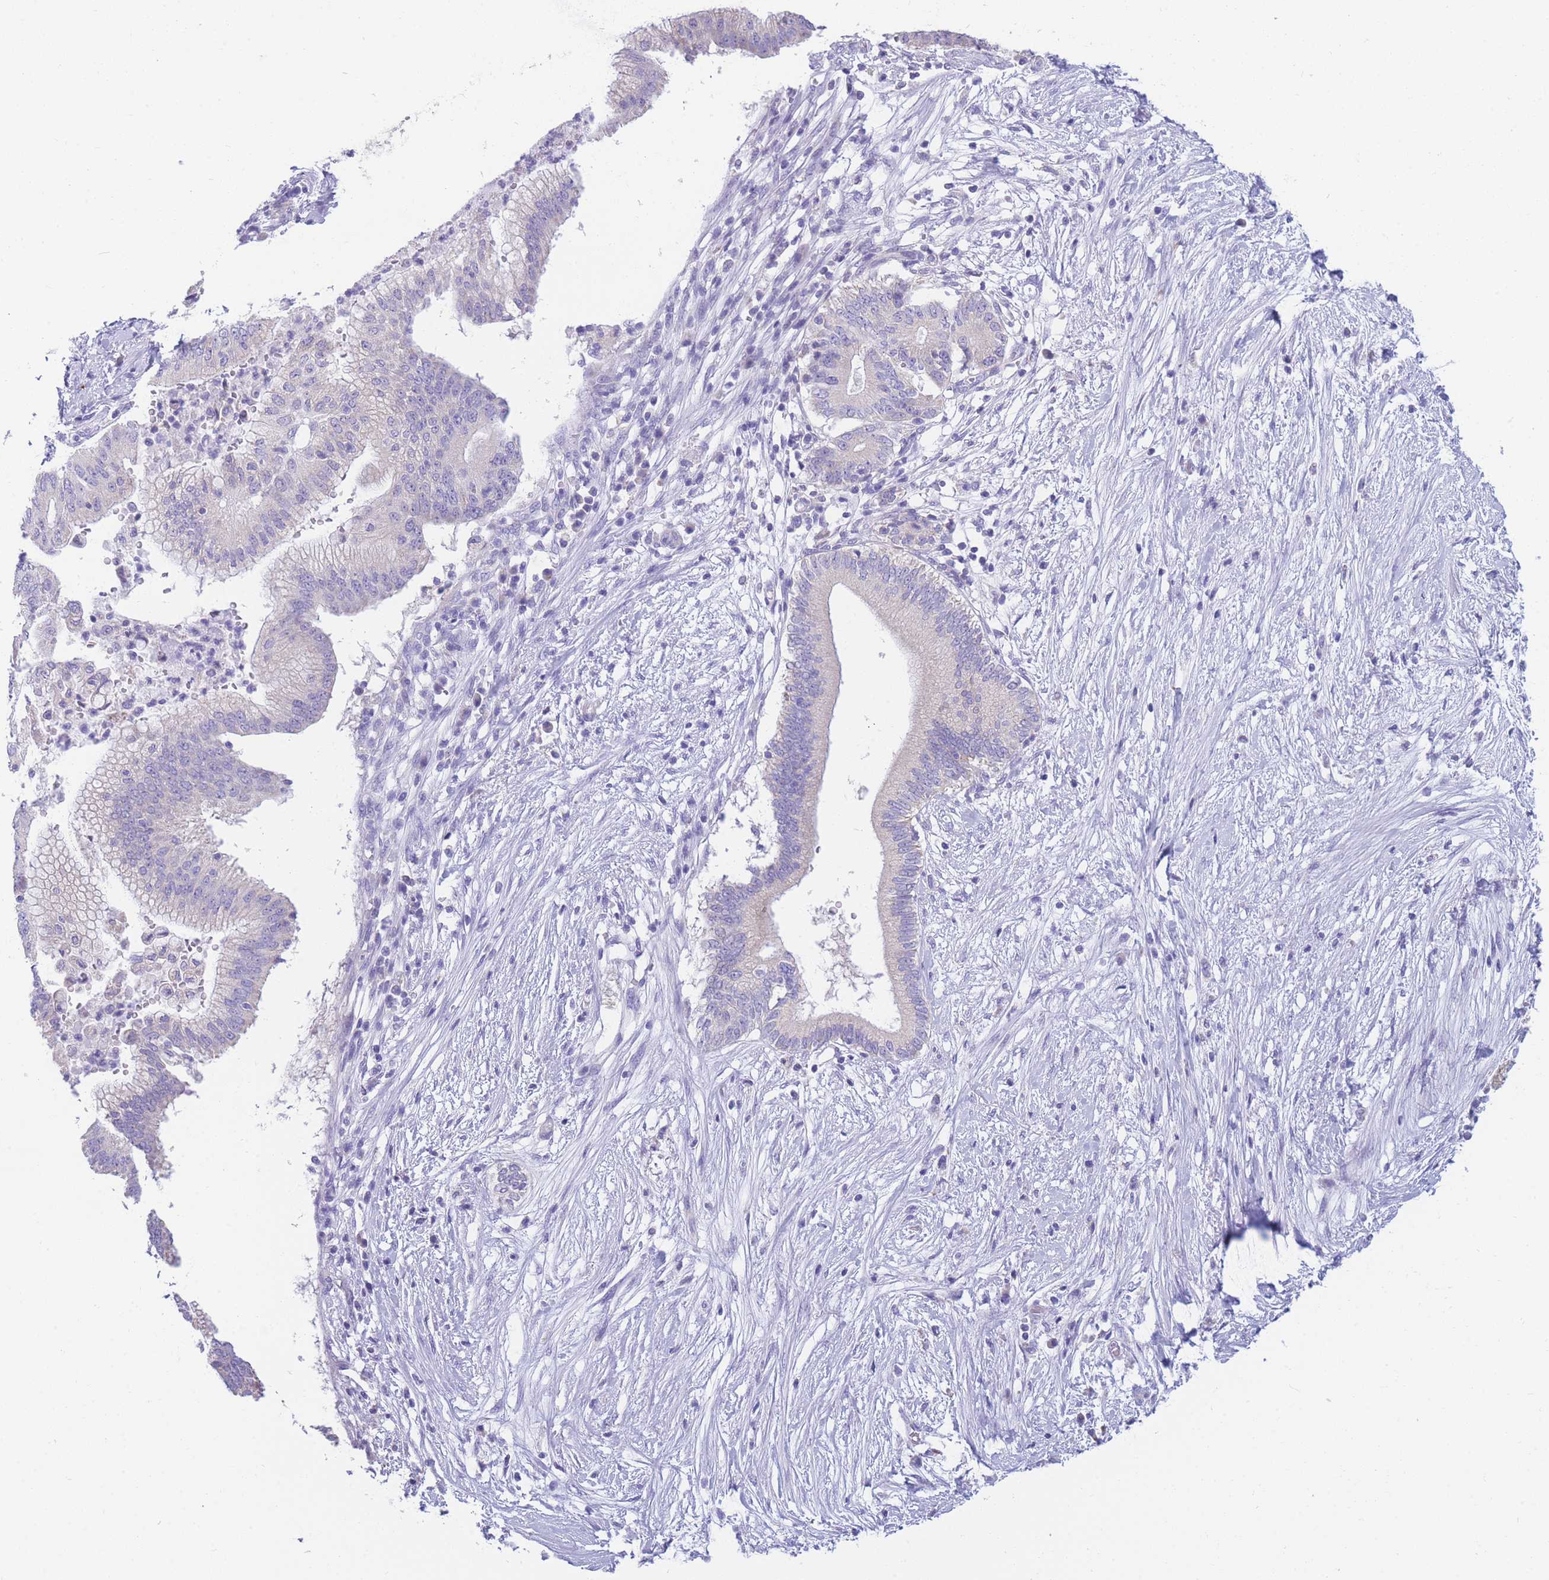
{"staining": {"intensity": "negative", "quantity": "none", "location": "none"}, "tissue": "pancreatic cancer", "cell_type": "Tumor cells", "image_type": "cancer", "snomed": [{"axis": "morphology", "description": "Adenocarcinoma, NOS"}, {"axis": "topography", "description": "Pancreas"}], "caption": "Immunohistochemistry (IHC) of pancreatic cancer shows no positivity in tumor cells. (Immunohistochemistry, brightfield microscopy, high magnification).", "gene": "DHRS11", "patient": {"sex": "male", "age": 68}}